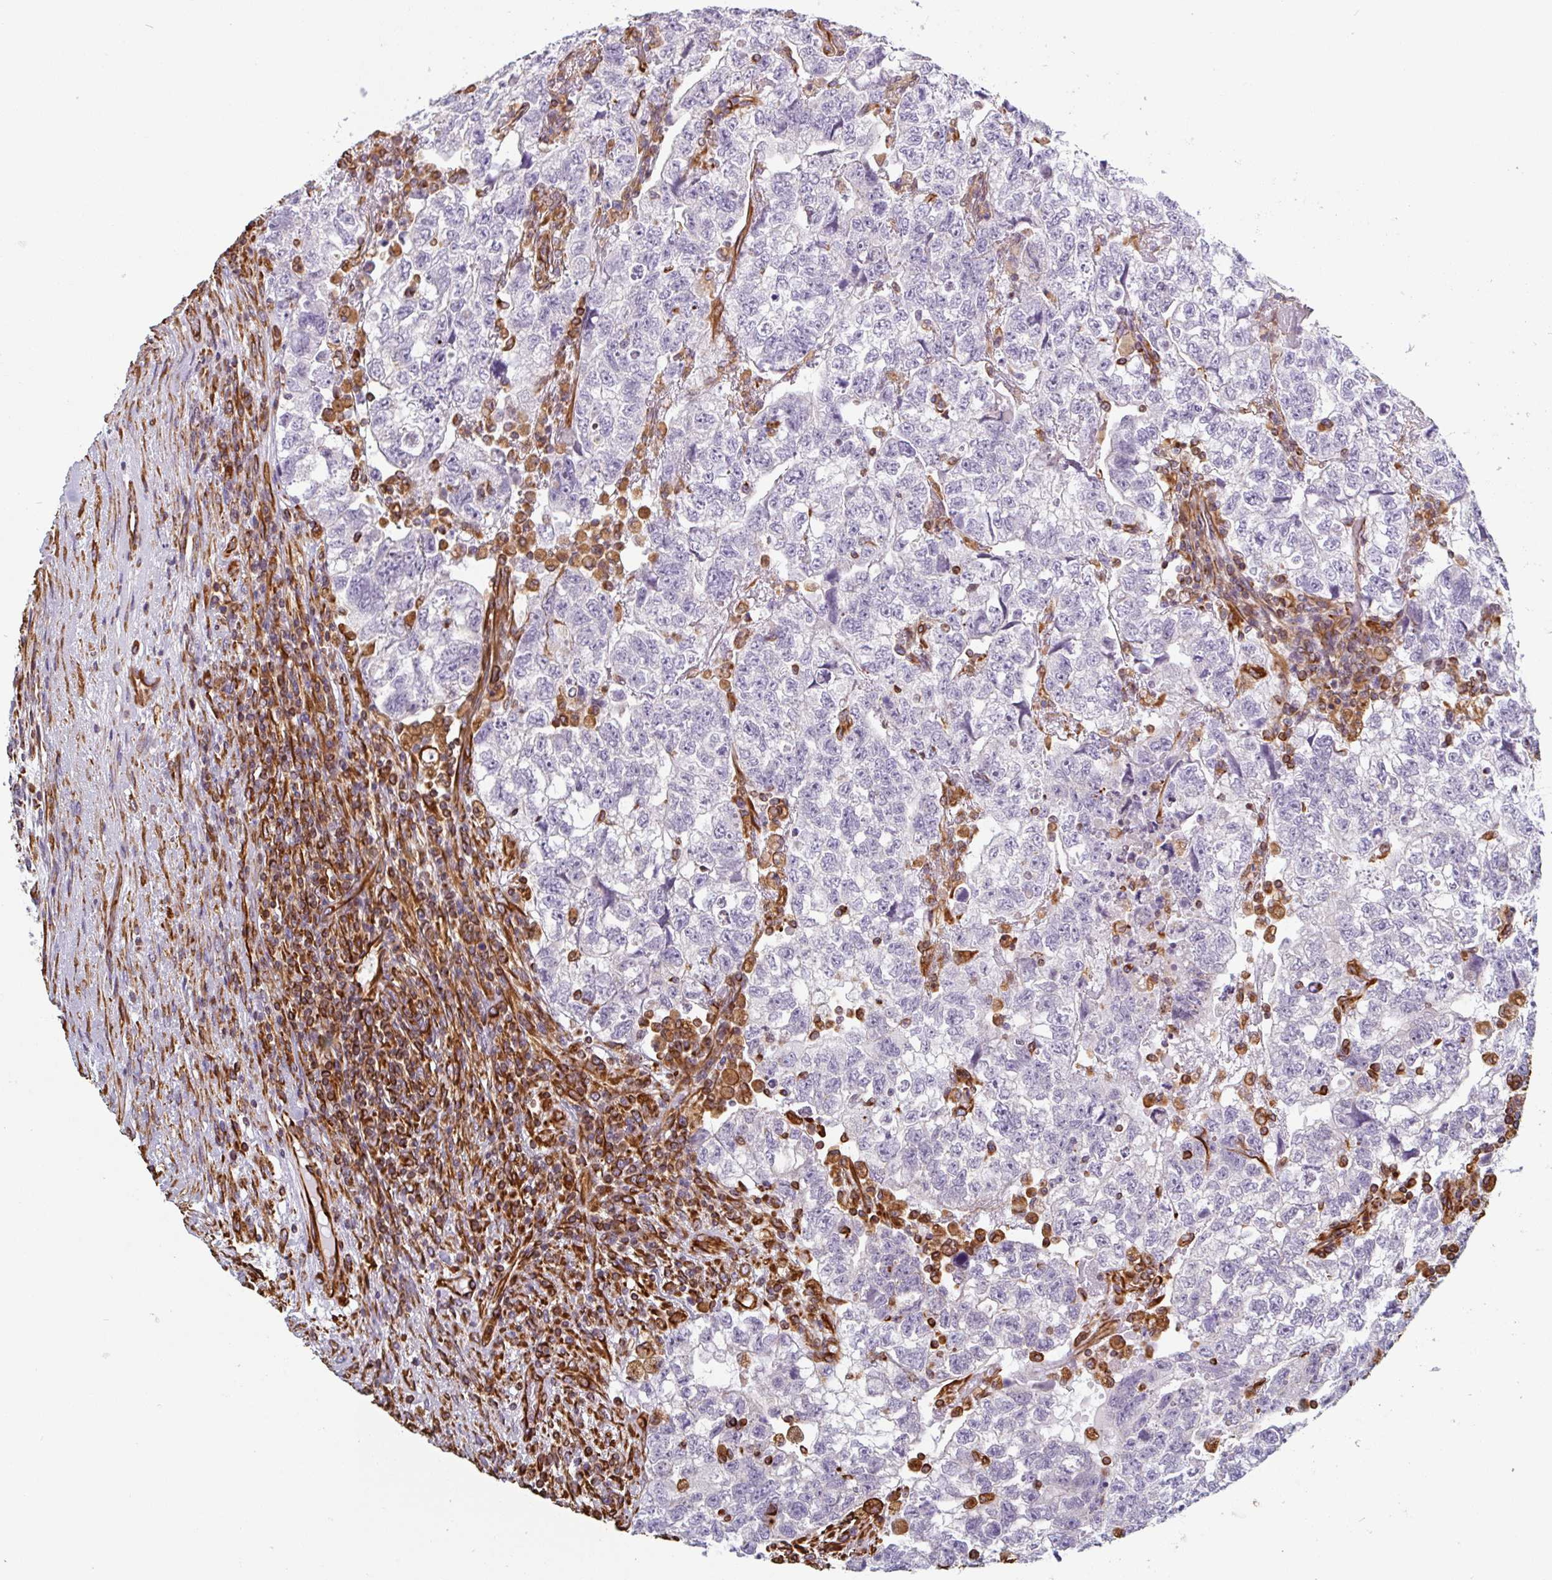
{"staining": {"intensity": "negative", "quantity": "none", "location": "none"}, "tissue": "testis cancer", "cell_type": "Tumor cells", "image_type": "cancer", "snomed": [{"axis": "morphology", "description": "Normal tissue, NOS"}, {"axis": "morphology", "description": "Carcinoma, Embryonal, NOS"}, {"axis": "topography", "description": "Testis"}], "caption": "Micrograph shows no protein staining in tumor cells of embryonal carcinoma (testis) tissue. The staining is performed using DAB brown chromogen with nuclei counter-stained in using hematoxylin.", "gene": "PPFIA1", "patient": {"sex": "male", "age": 36}}